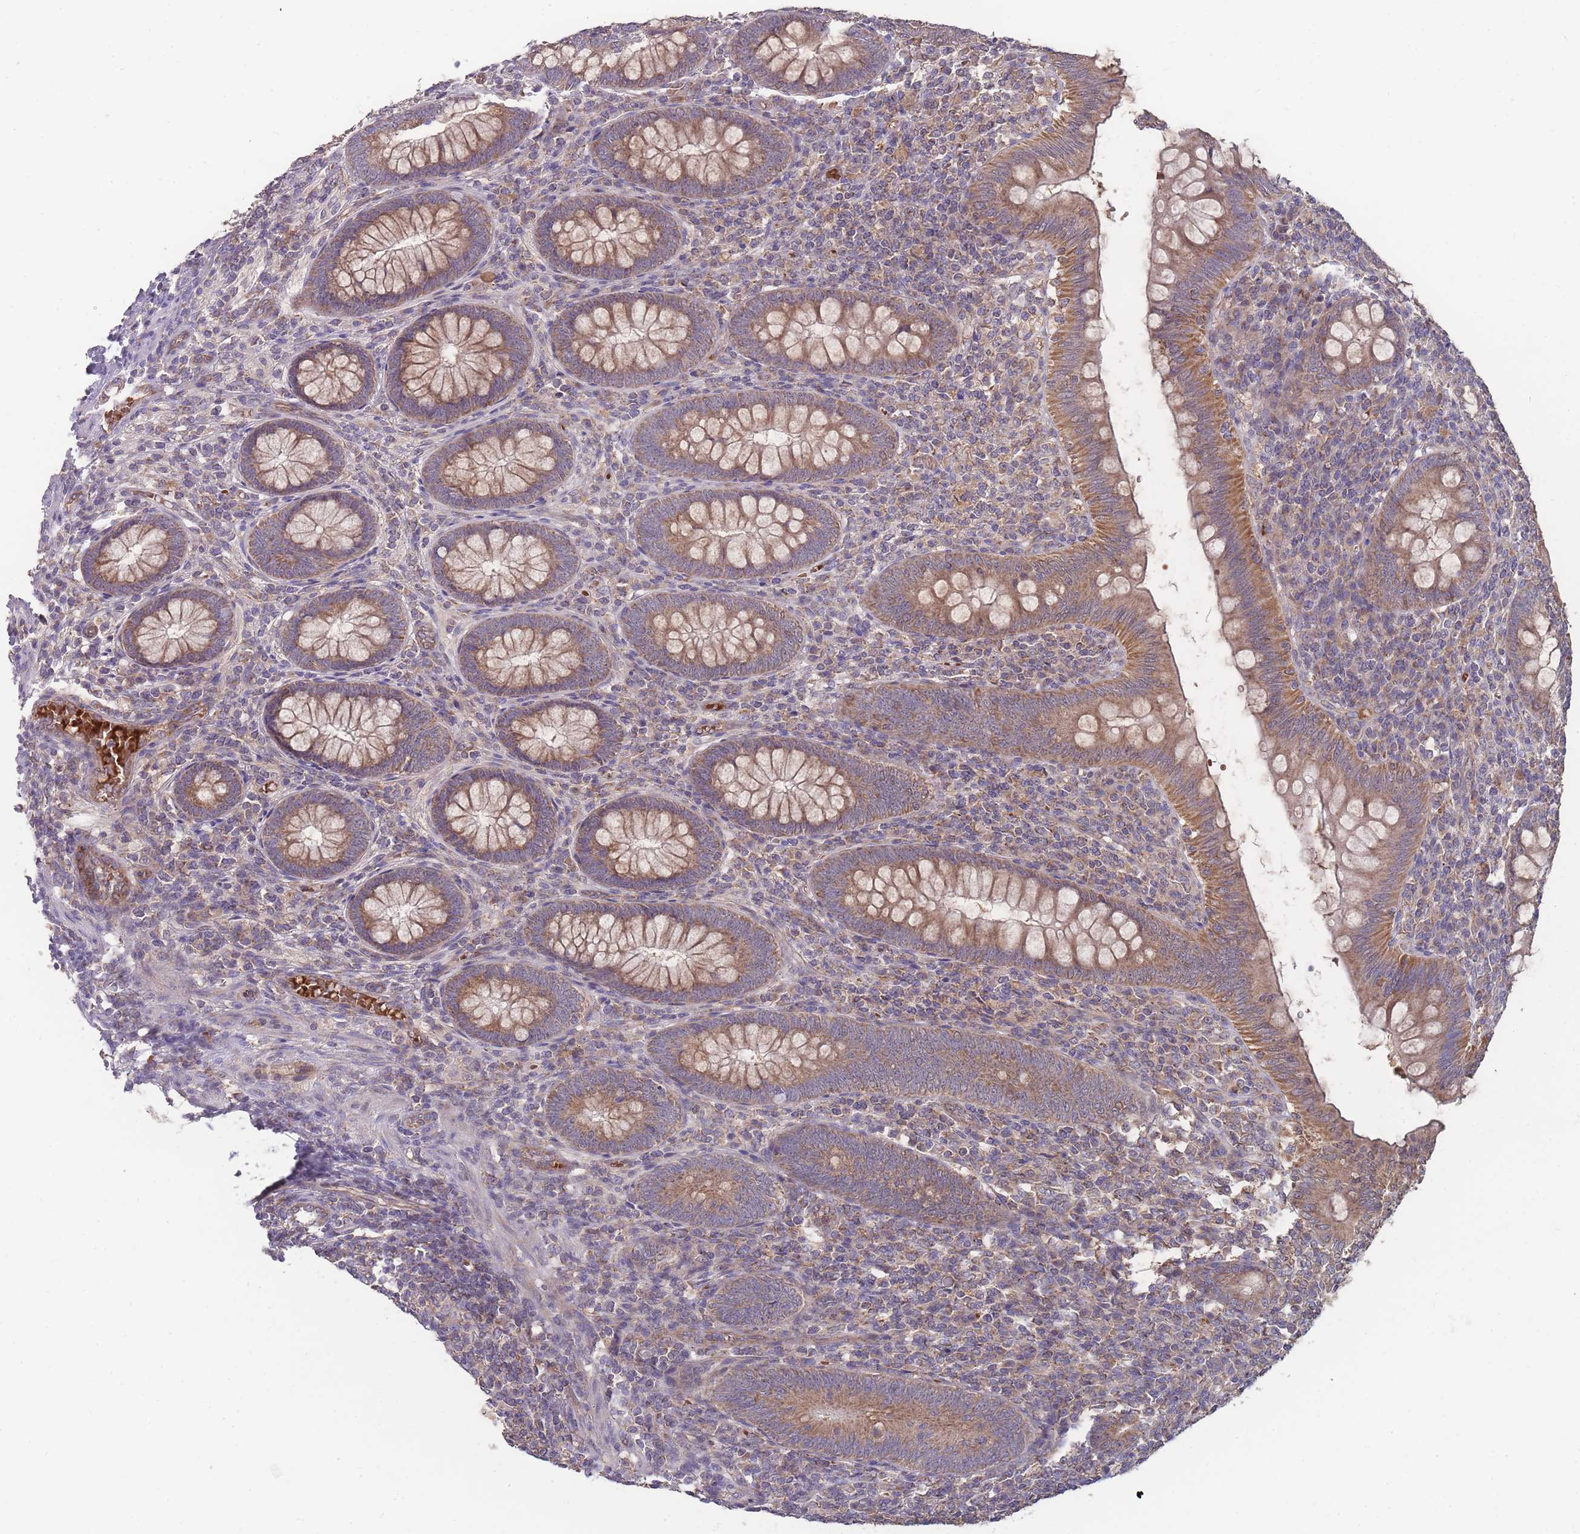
{"staining": {"intensity": "moderate", "quantity": ">75%", "location": "cytoplasmic/membranous"}, "tissue": "appendix", "cell_type": "Glandular cells", "image_type": "normal", "snomed": [{"axis": "morphology", "description": "Normal tissue, NOS"}, {"axis": "topography", "description": "Appendix"}], "caption": "A brown stain labels moderate cytoplasmic/membranous expression of a protein in glandular cells of unremarkable appendix. (brown staining indicates protein expression, while blue staining denotes nuclei).", "gene": "SLC35B4", "patient": {"sex": "male", "age": 14}}